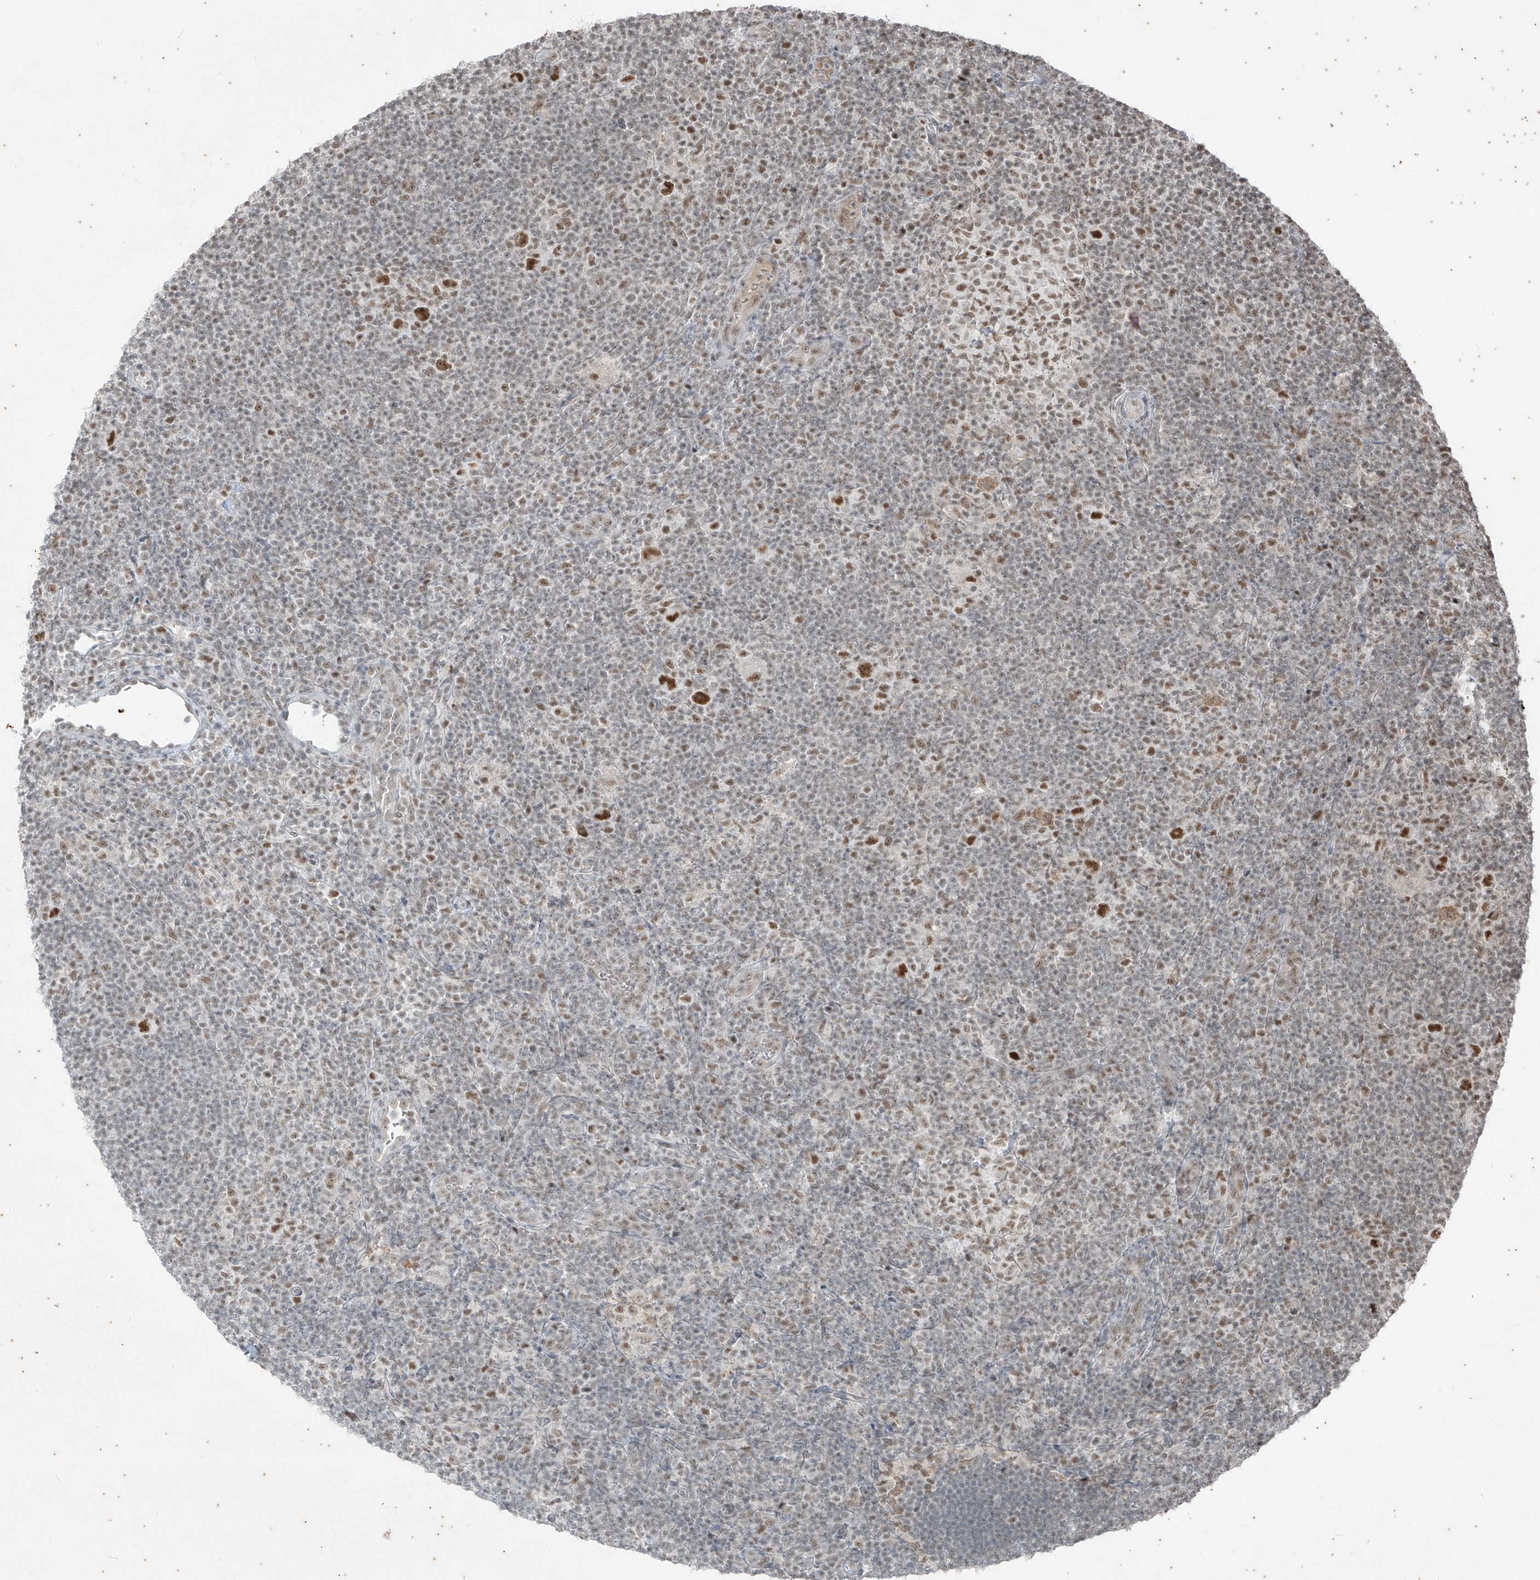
{"staining": {"intensity": "strong", "quantity": ">75%", "location": "nuclear"}, "tissue": "lymphoma", "cell_type": "Tumor cells", "image_type": "cancer", "snomed": [{"axis": "morphology", "description": "Hodgkin's disease, NOS"}, {"axis": "topography", "description": "Lymph node"}], "caption": "This photomicrograph demonstrates Hodgkin's disease stained with immunohistochemistry to label a protein in brown. The nuclear of tumor cells show strong positivity for the protein. Nuclei are counter-stained blue.", "gene": "ZNF354B", "patient": {"sex": "female", "age": 57}}